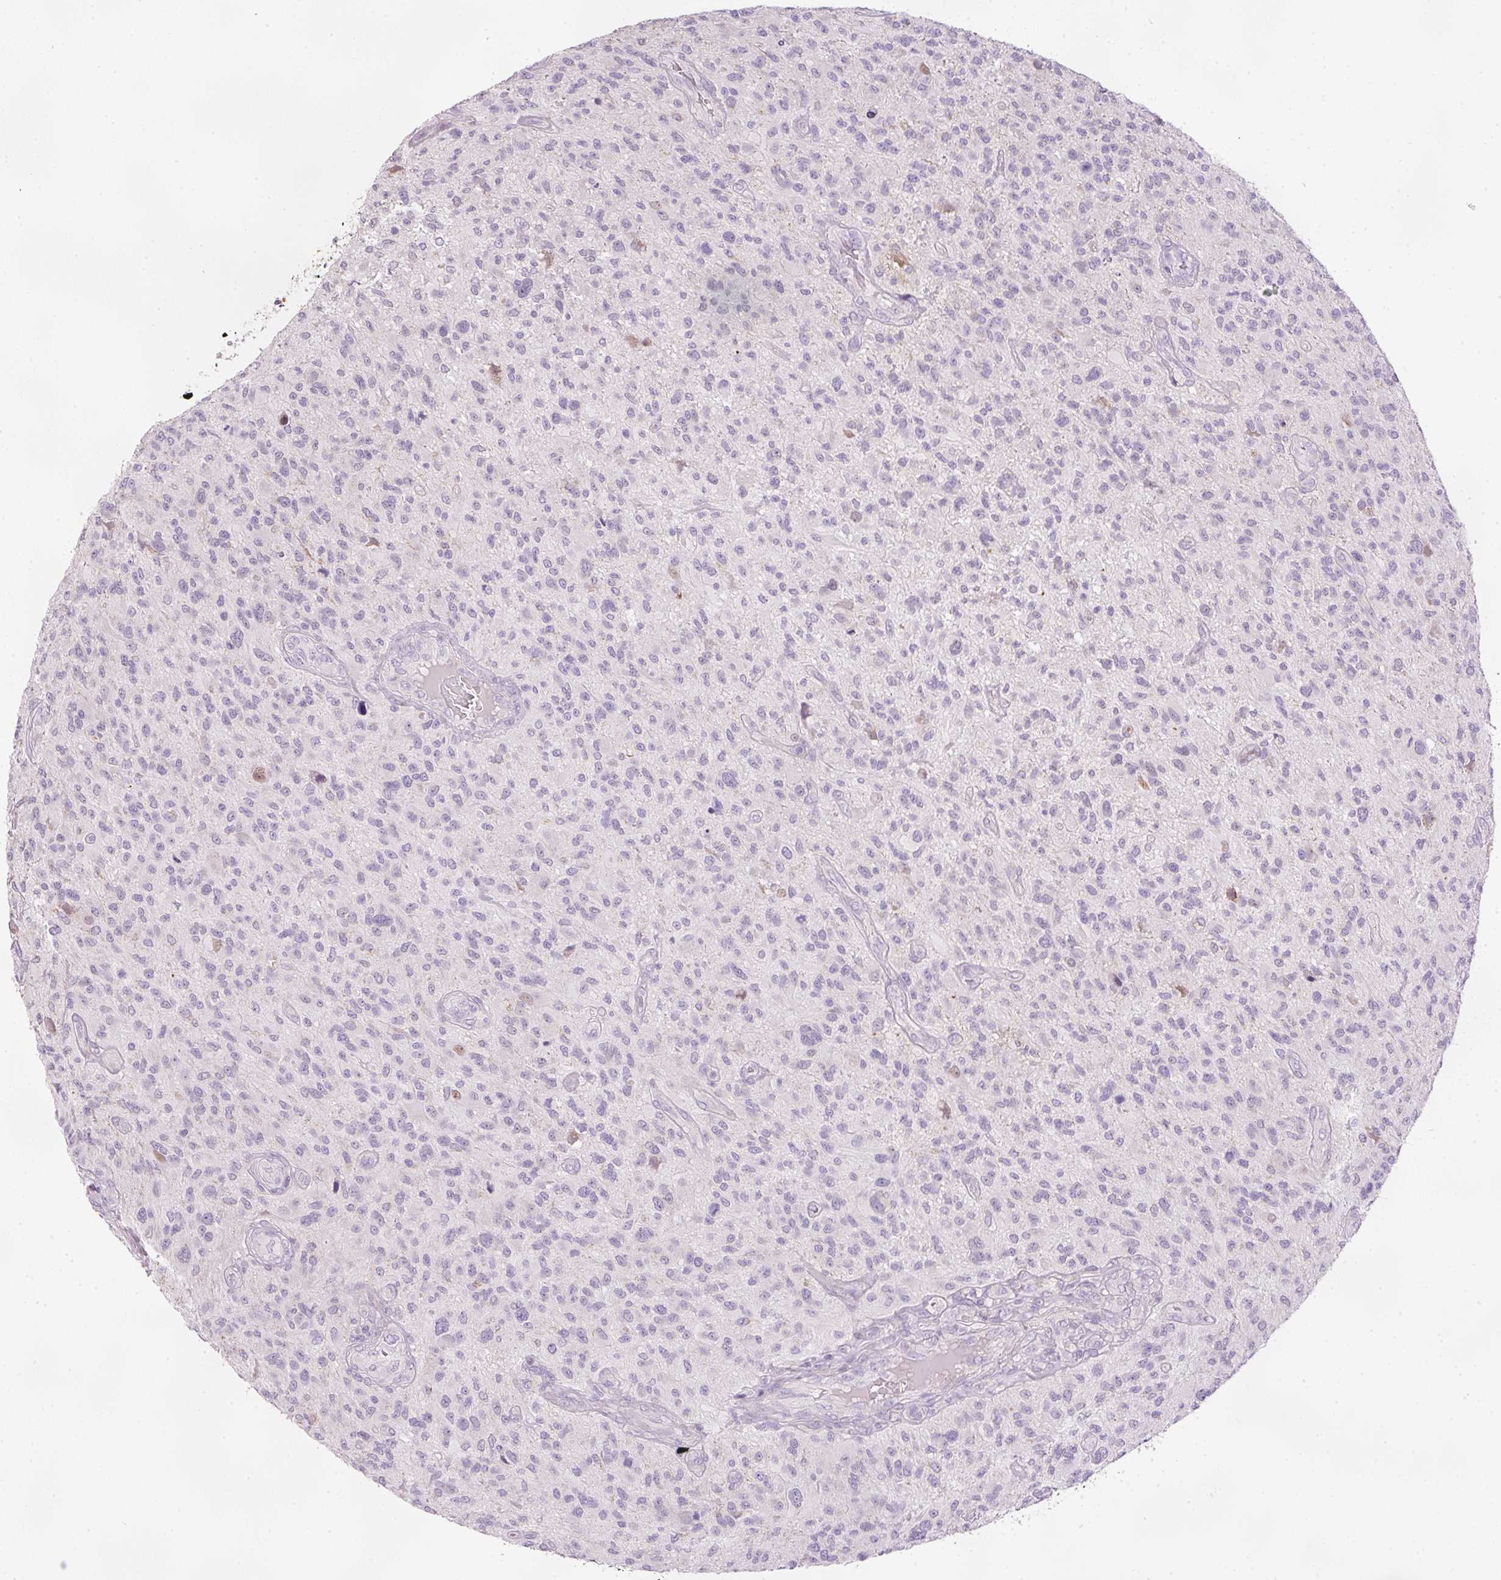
{"staining": {"intensity": "negative", "quantity": "none", "location": "none"}, "tissue": "glioma", "cell_type": "Tumor cells", "image_type": "cancer", "snomed": [{"axis": "morphology", "description": "Glioma, malignant, High grade"}, {"axis": "topography", "description": "Brain"}], "caption": "Immunohistochemistry (IHC) image of malignant high-grade glioma stained for a protein (brown), which shows no positivity in tumor cells.", "gene": "KPNA5", "patient": {"sex": "male", "age": 47}}